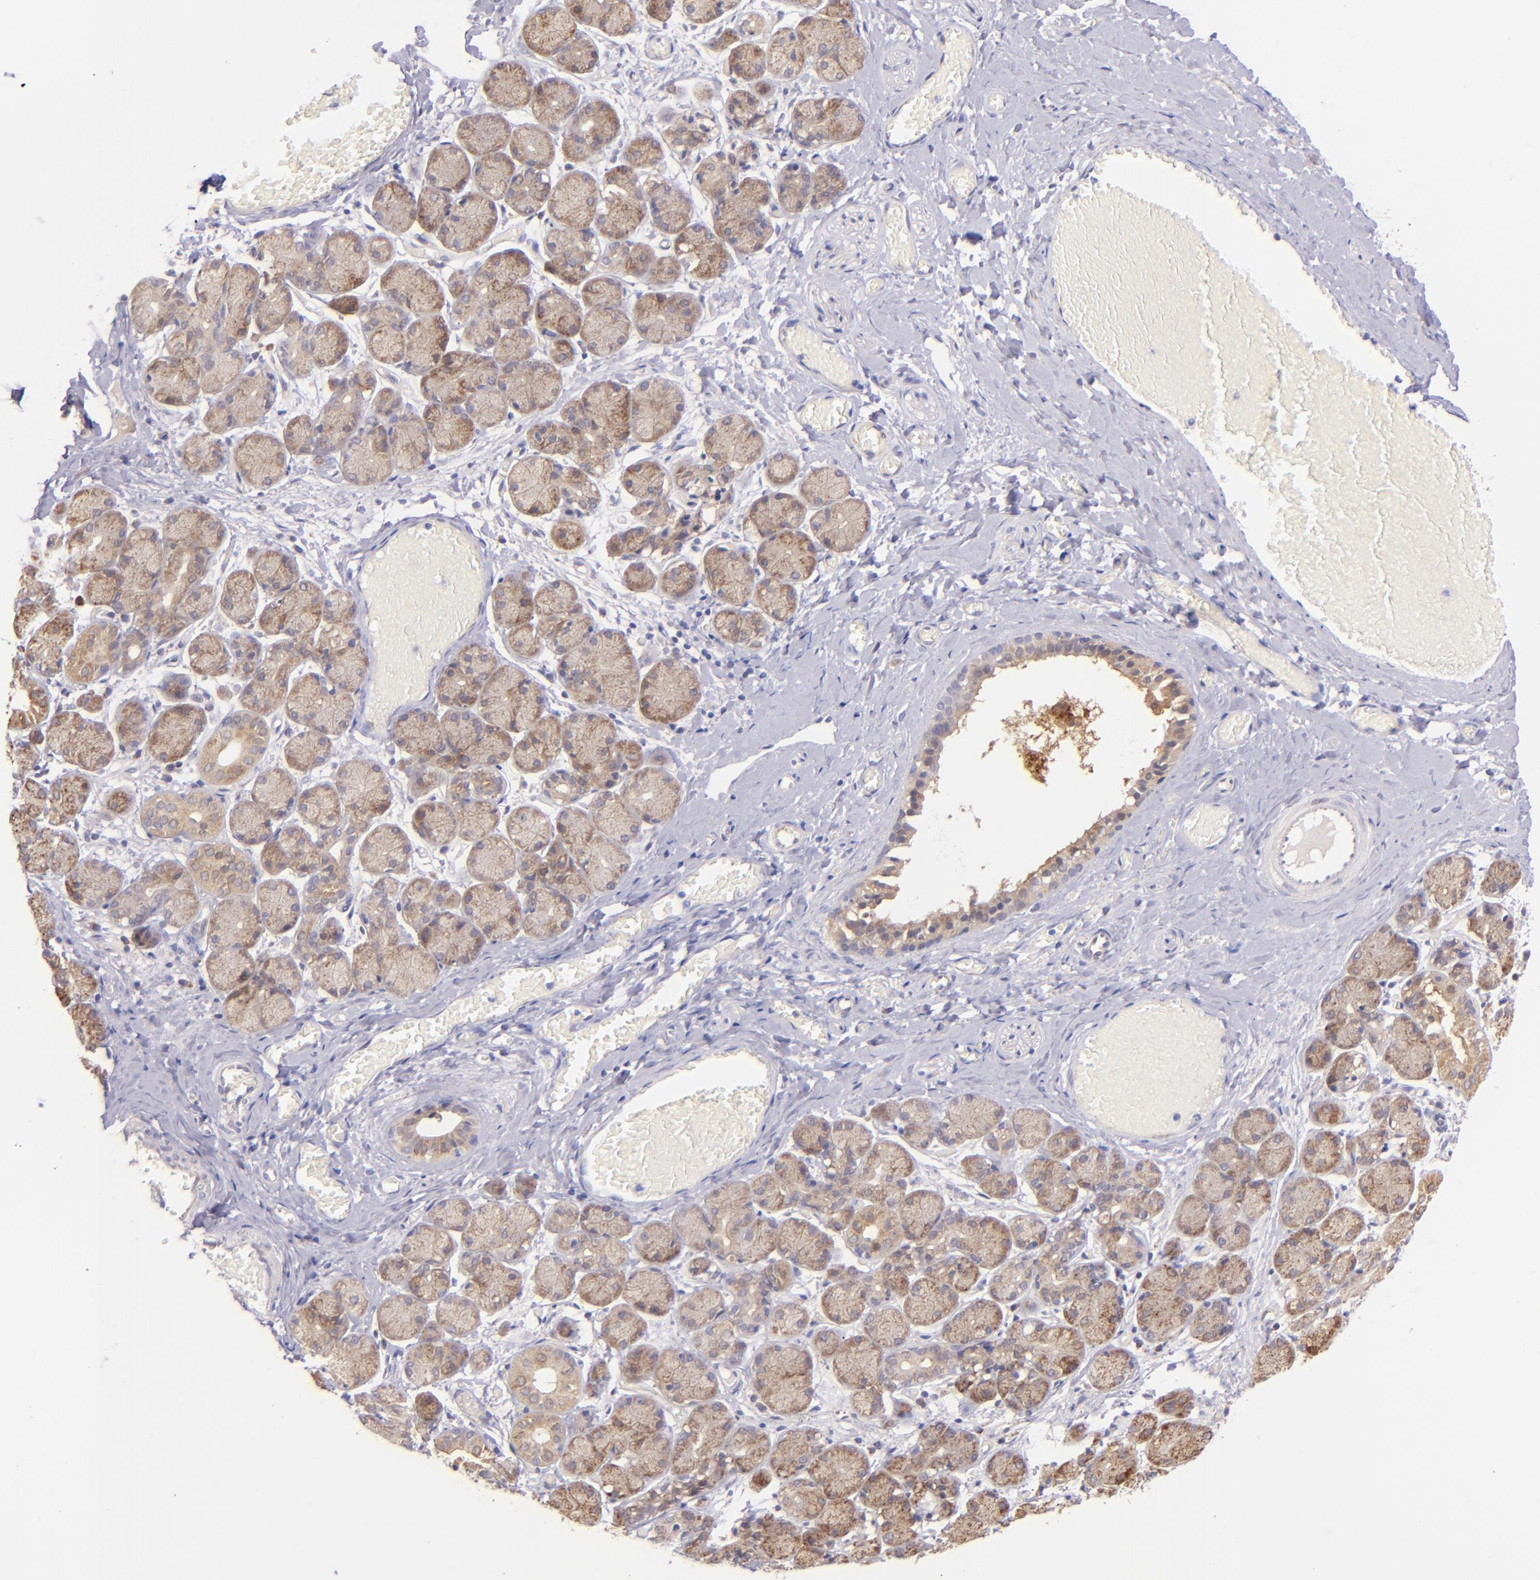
{"staining": {"intensity": "moderate", "quantity": ">75%", "location": "cytoplasmic/membranous"}, "tissue": "salivary gland", "cell_type": "Glandular cells", "image_type": "normal", "snomed": [{"axis": "morphology", "description": "Normal tissue, NOS"}, {"axis": "topography", "description": "Salivary gland"}], "caption": "IHC image of benign salivary gland stained for a protein (brown), which shows medium levels of moderate cytoplasmic/membranous positivity in approximately >75% of glandular cells.", "gene": "SH2D4A", "patient": {"sex": "female", "age": 24}}